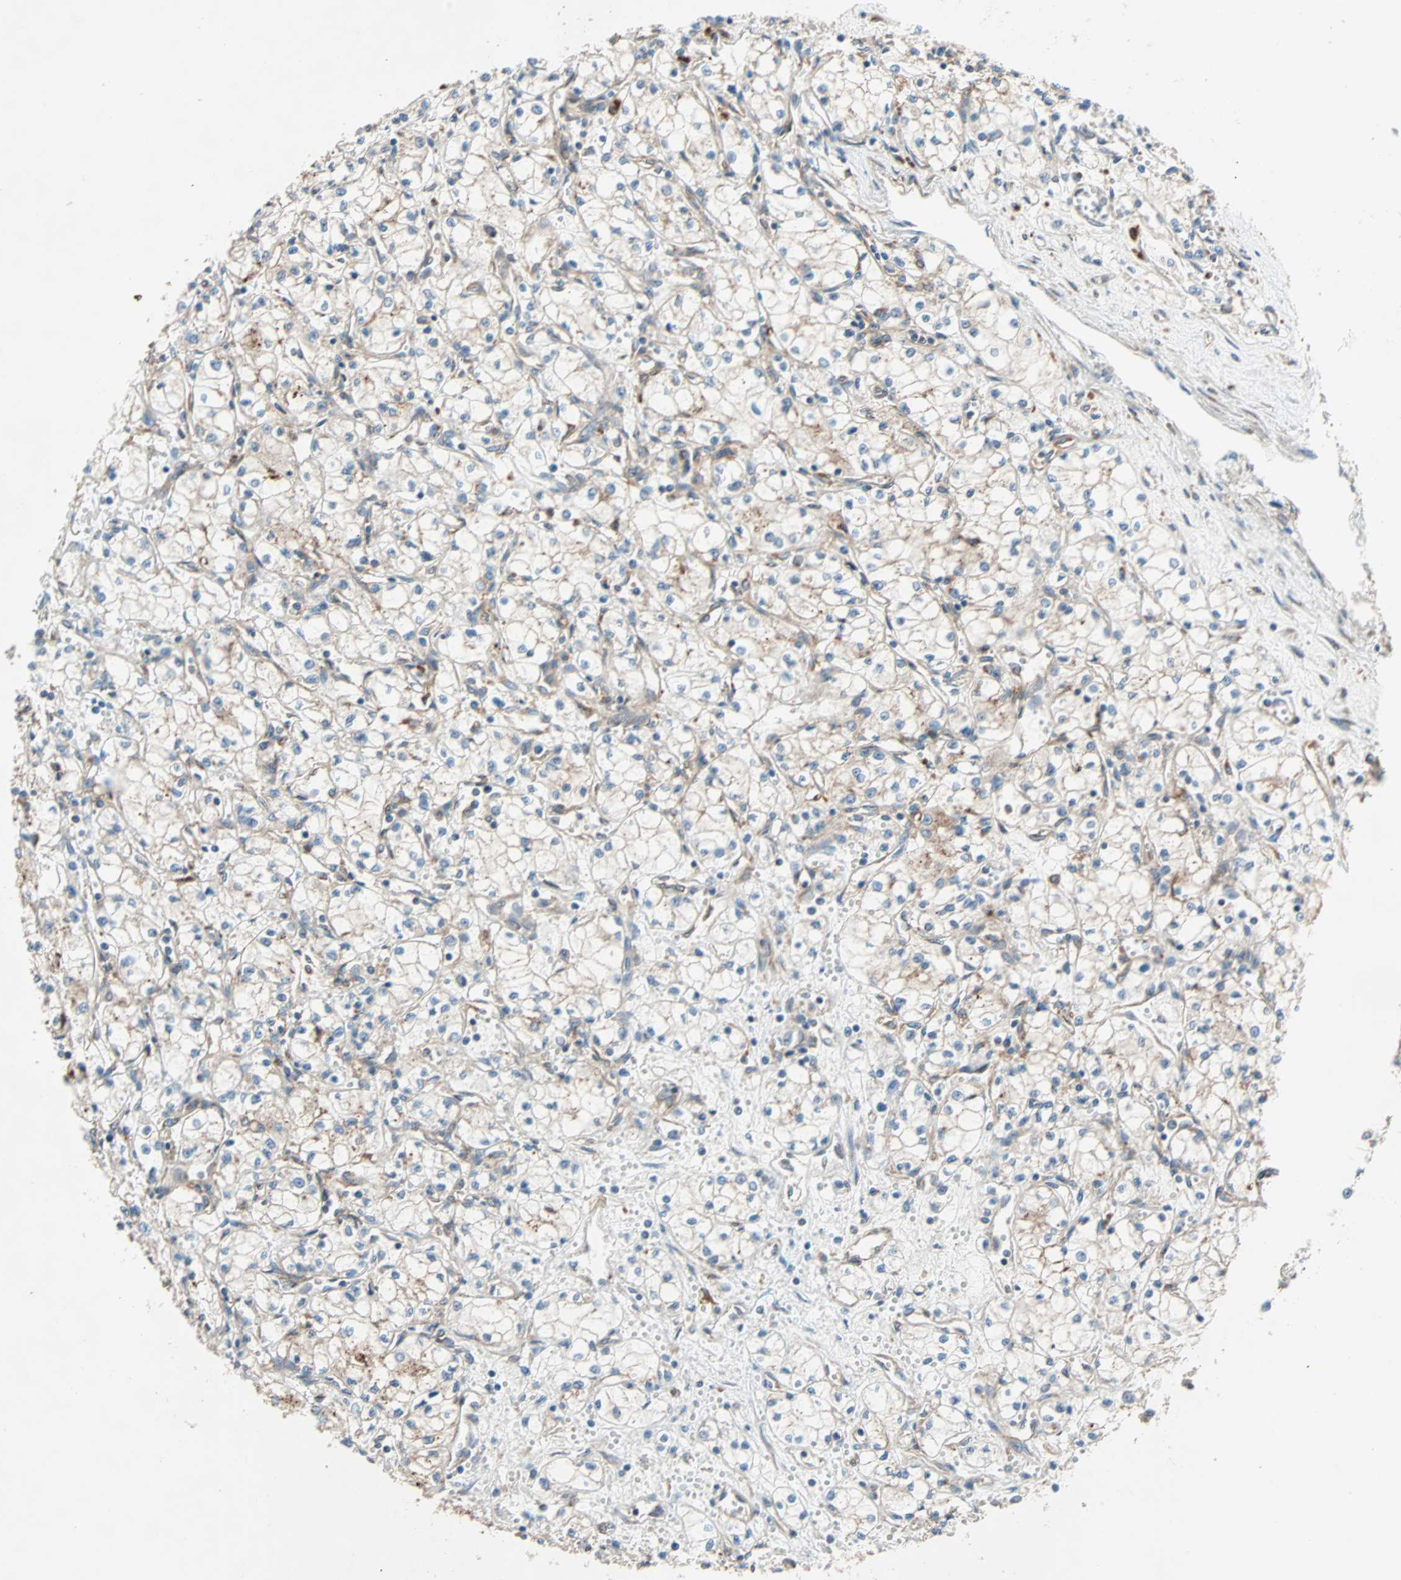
{"staining": {"intensity": "weak", "quantity": "25%-75%", "location": "cytoplasmic/membranous"}, "tissue": "renal cancer", "cell_type": "Tumor cells", "image_type": "cancer", "snomed": [{"axis": "morphology", "description": "Normal tissue, NOS"}, {"axis": "morphology", "description": "Adenocarcinoma, NOS"}, {"axis": "topography", "description": "Kidney"}], "caption": "Immunohistochemistry histopathology image of neoplastic tissue: renal cancer (adenocarcinoma) stained using immunohistochemistry reveals low levels of weak protein expression localized specifically in the cytoplasmic/membranous of tumor cells, appearing as a cytoplasmic/membranous brown color.", "gene": "PHYH", "patient": {"sex": "male", "age": 59}}